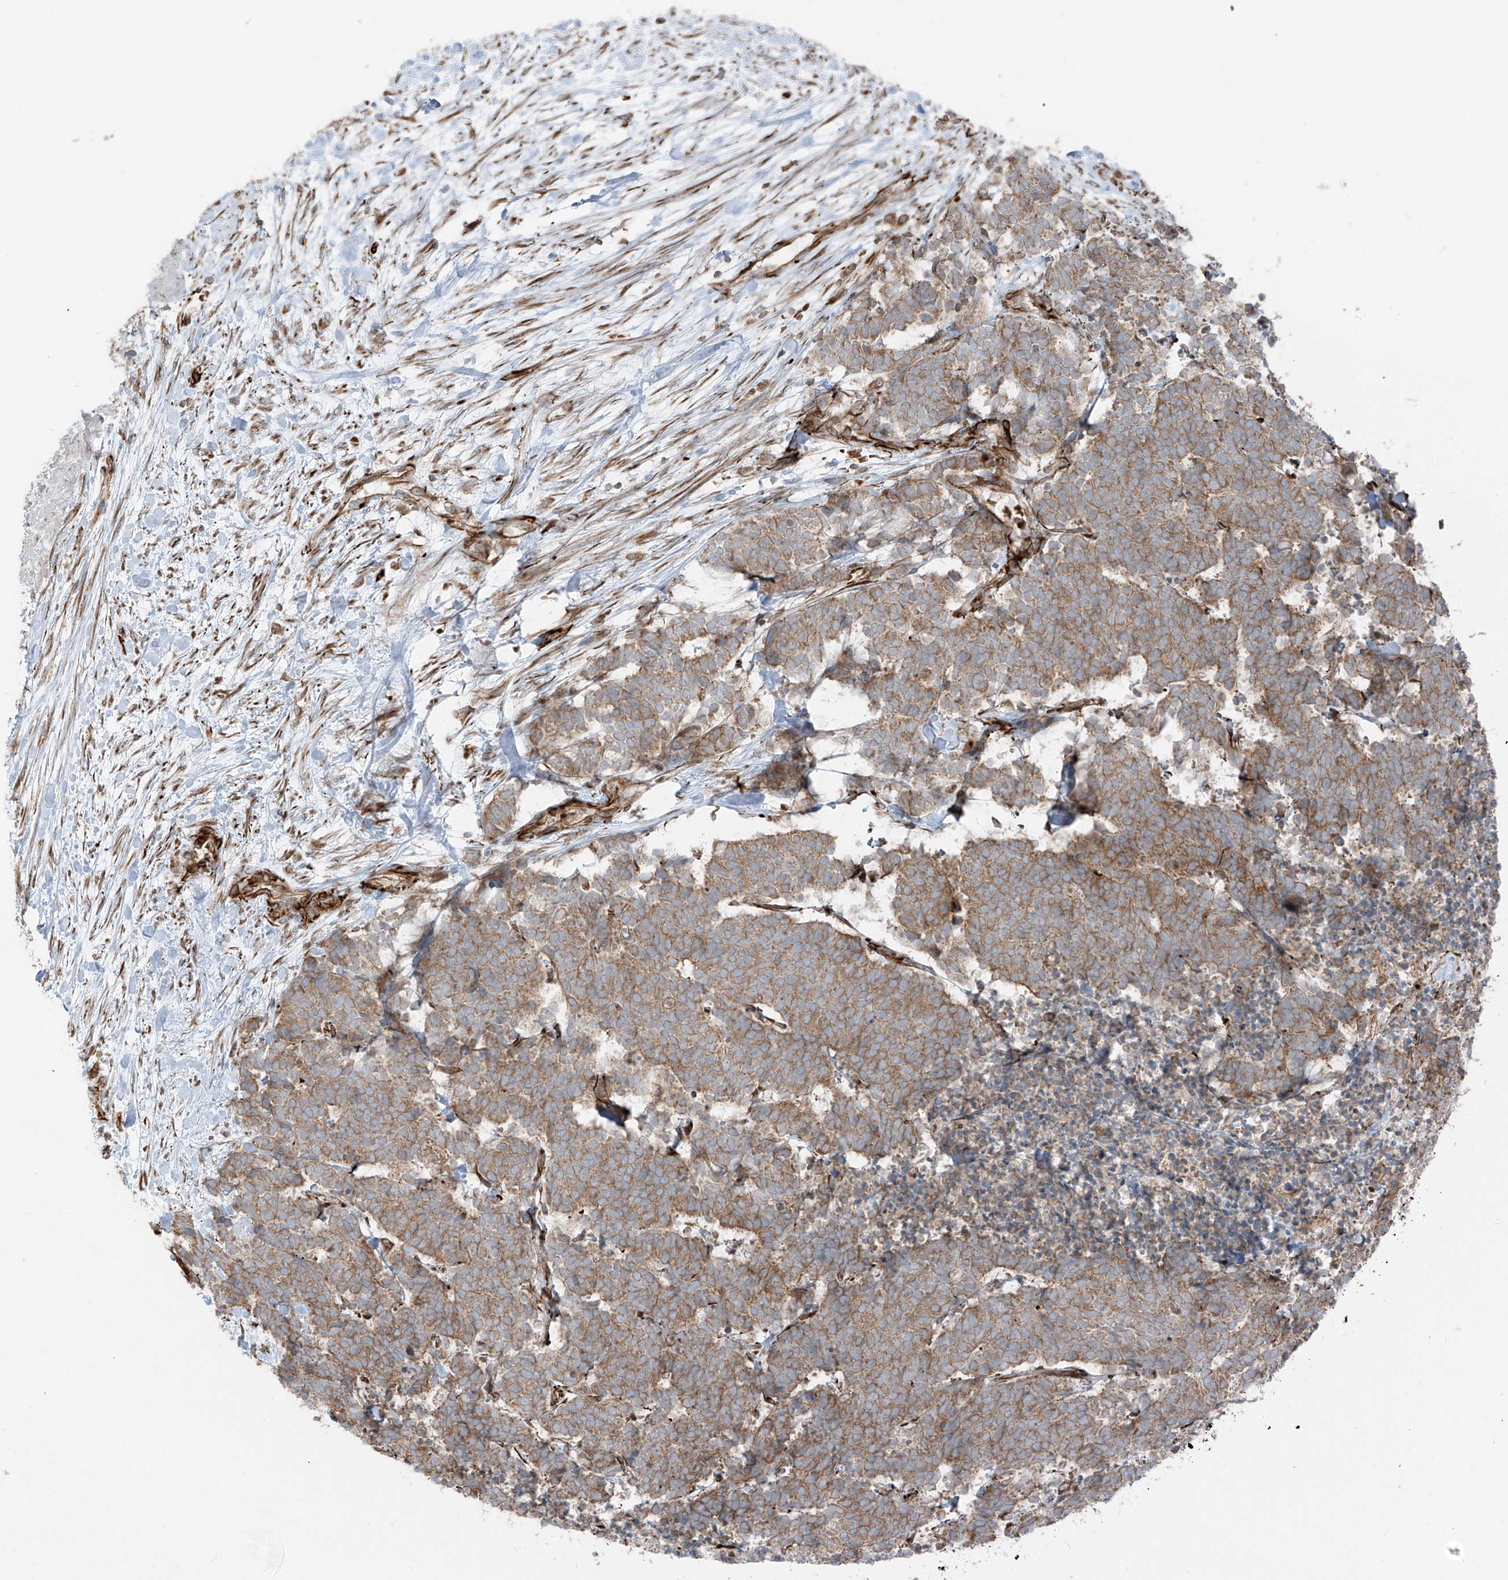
{"staining": {"intensity": "moderate", "quantity": ">75%", "location": "cytoplasmic/membranous"}, "tissue": "carcinoid", "cell_type": "Tumor cells", "image_type": "cancer", "snomed": [{"axis": "morphology", "description": "Carcinoma, NOS"}, {"axis": "morphology", "description": "Carcinoid, malignant, NOS"}, {"axis": "topography", "description": "Urinary bladder"}], "caption": "Immunohistochemical staining of malignant carcinoid reveals medium levels of moderate cytoplasmic/membranous protein staining in approximately >75% of tumor cells. (DAB (3,3'-diaminobenzidine) IHC with brightfield microscopy, high magnification).", "gene": "ERLEC1", "patient": {"sex": "male", "age": 57}}